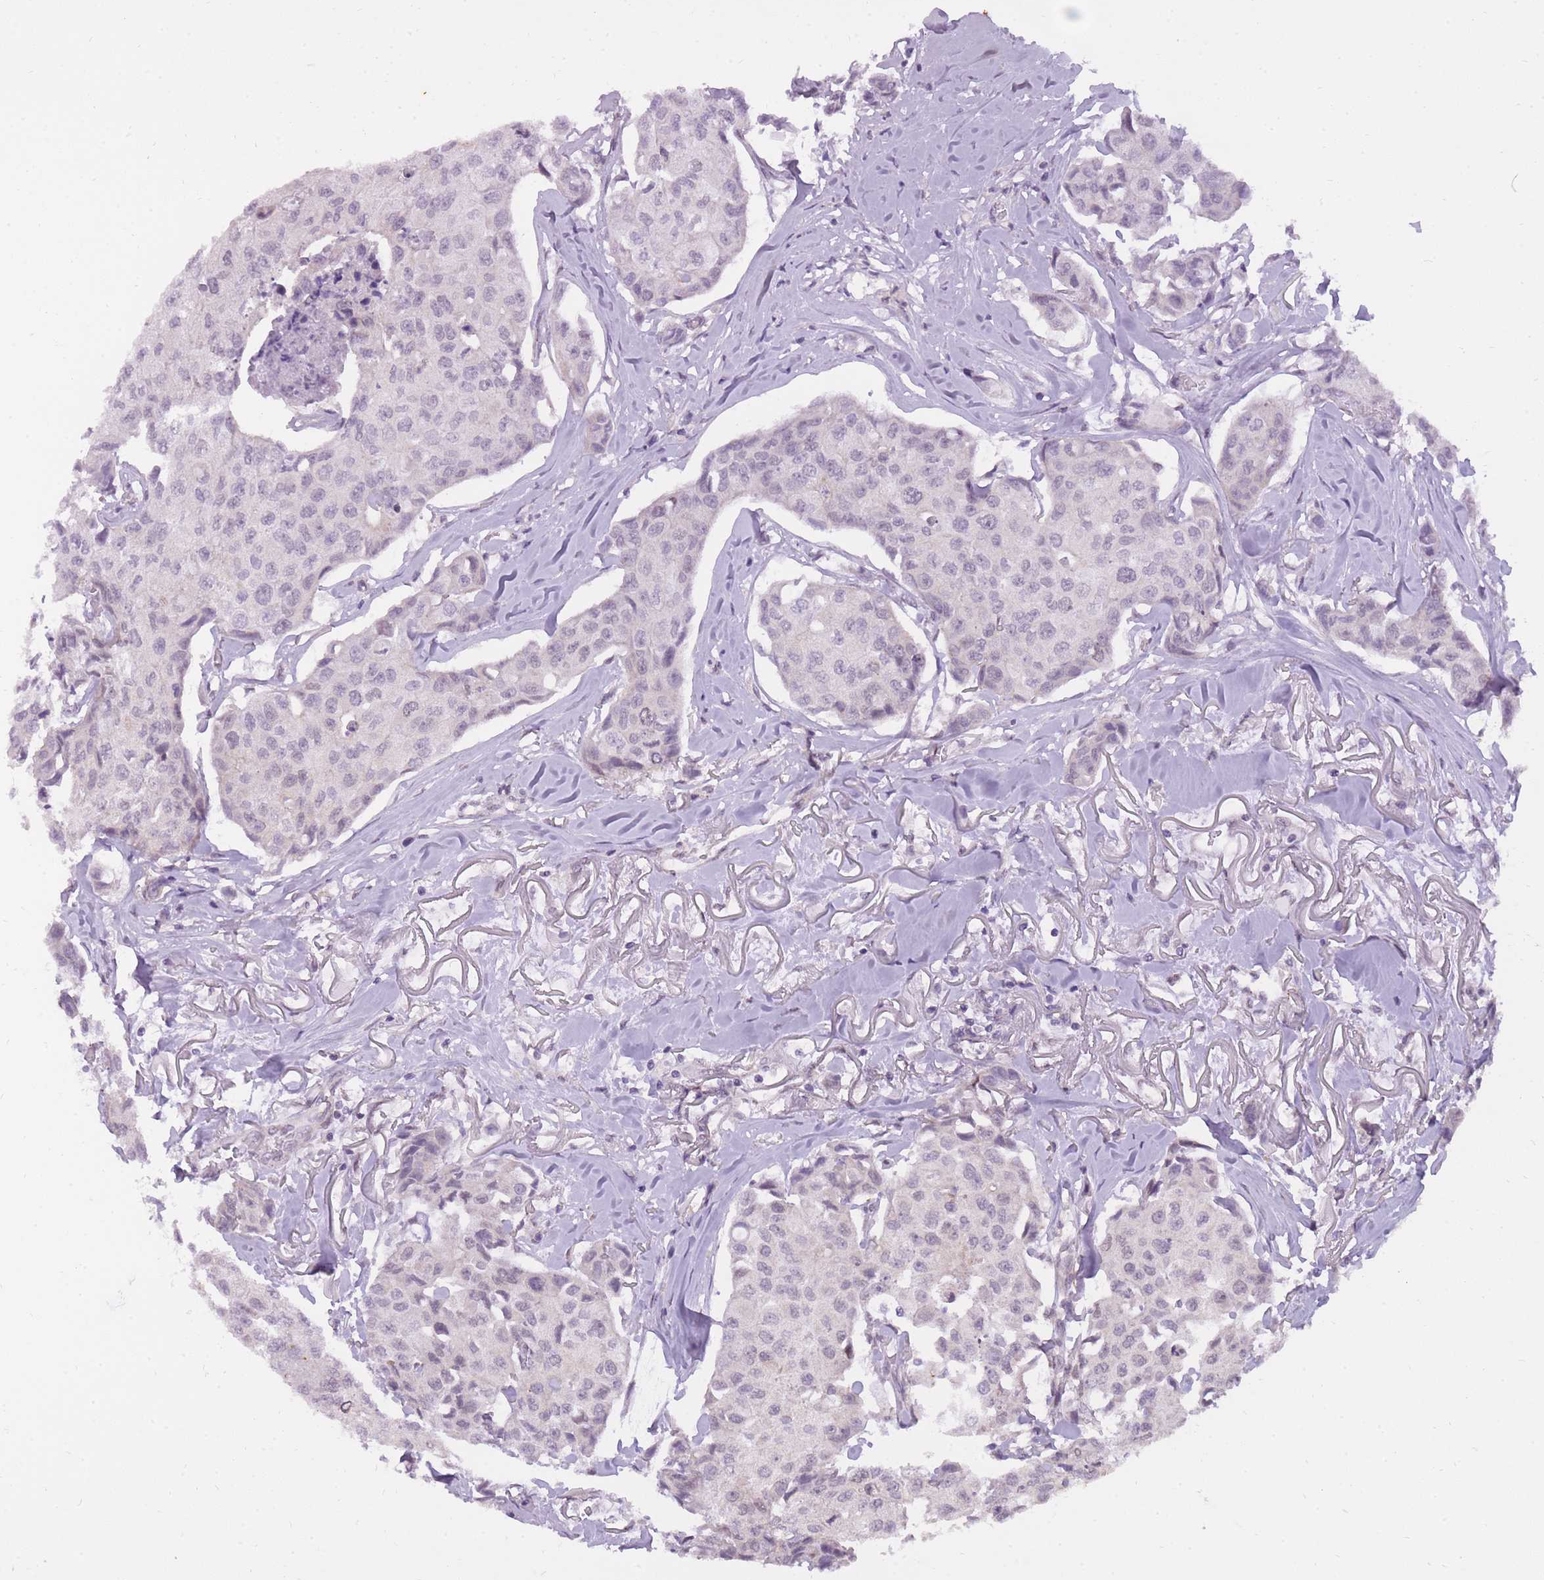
{"staining": {"intensity": "negative", "quantity": "none", "location": "none"}, "tissue": "breast cancer", "cell_type": "Tumor cells", "image_type": "cancer", "snomed": [{"axis": "morphology", "description": "Duct carcinoma"}, {"axis": "topography", "description": "Breast"}], "caption": "Tumor cells show no significant expression in breast cancer (infiltrating ductal carcinoma).", "gene": "TIGD1", "patient": {"sex": "female", "age": 80}}